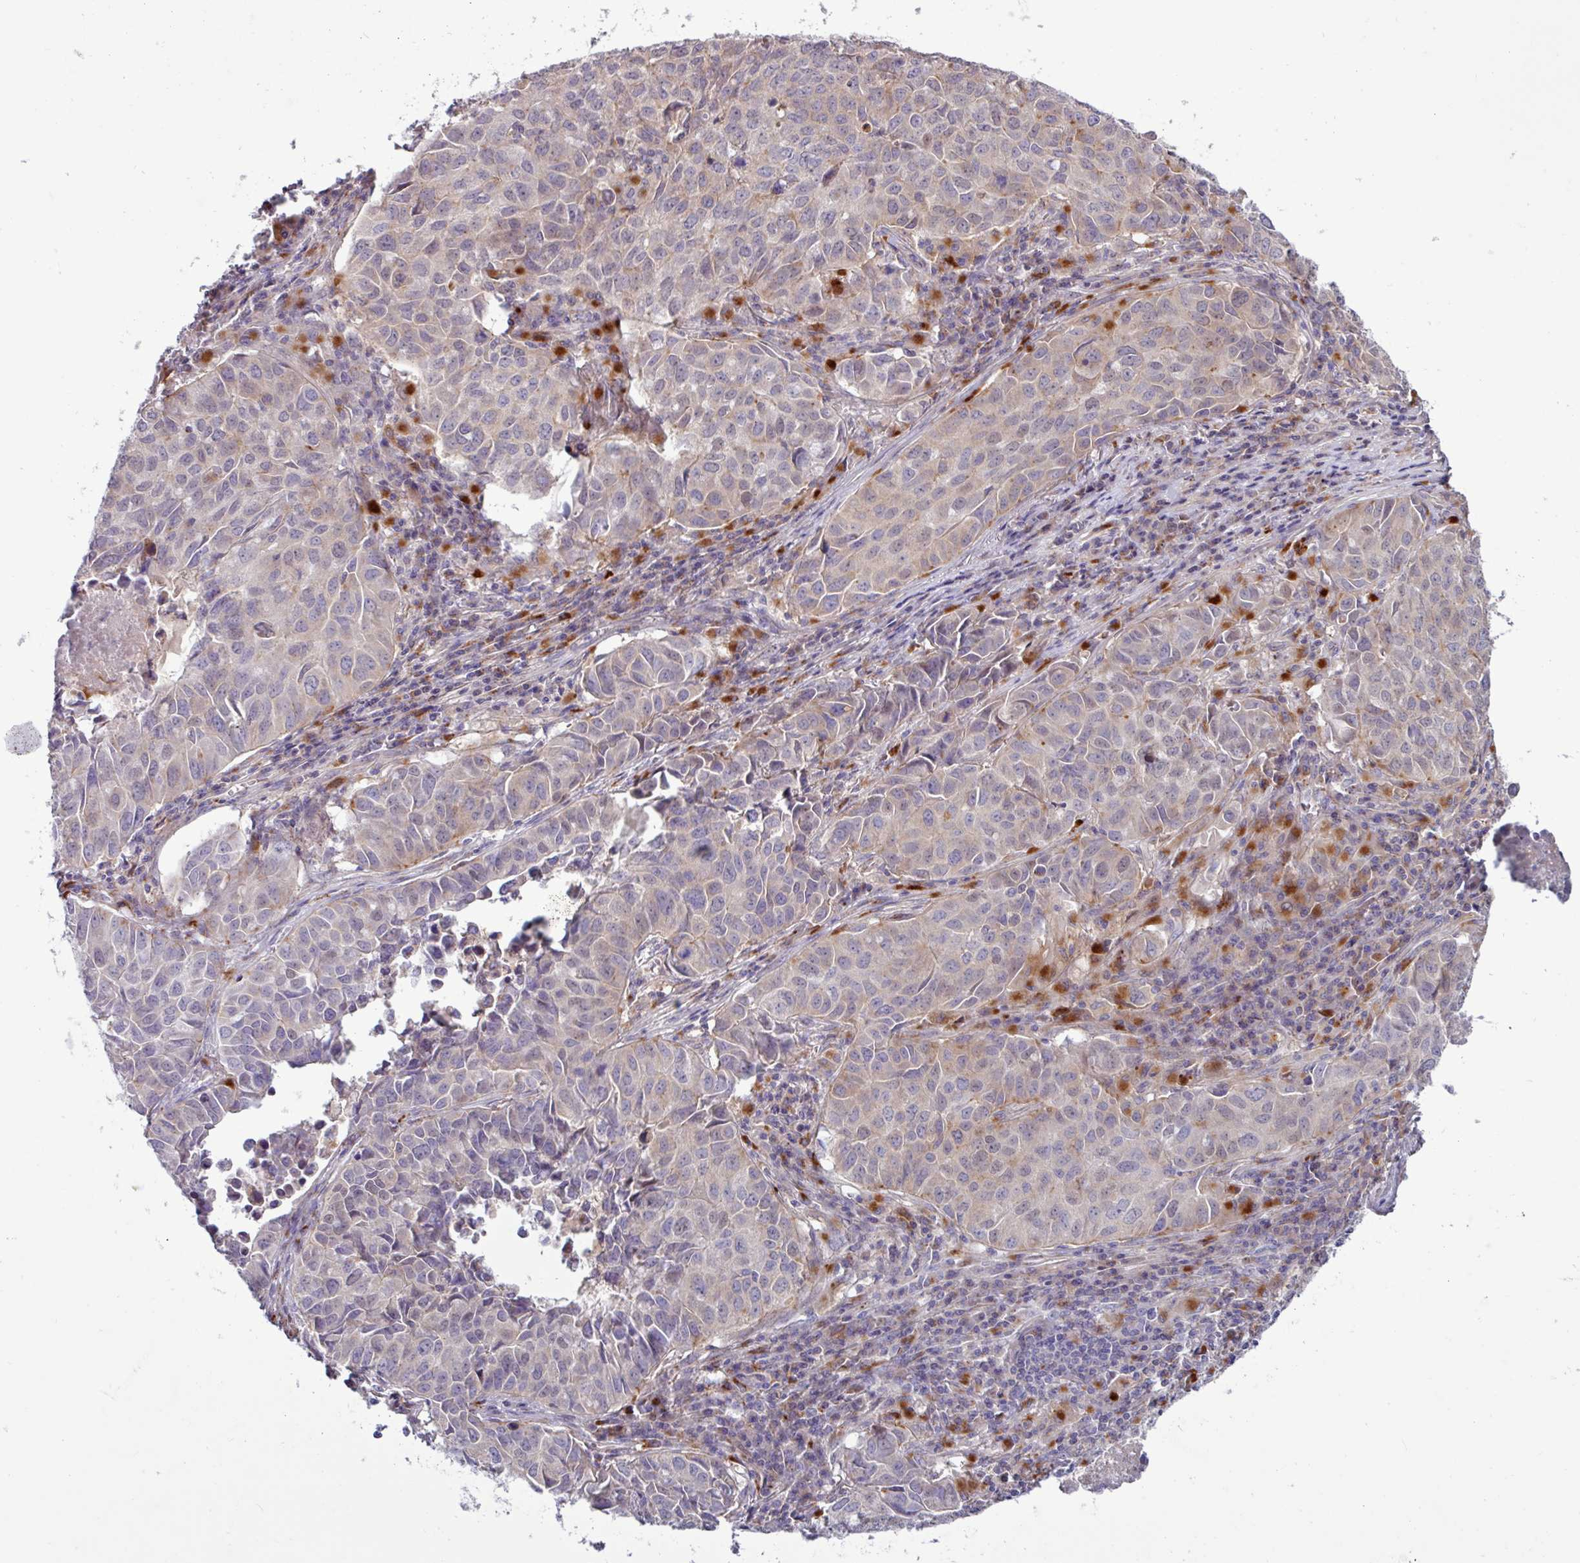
{"staining": {"intensity": "weak", "quantity": "<25%", "location": "cytoplasmic/membranous"}, "tissue": "lung cancer", "cell_type": "Tumor cells", "image_type": "cancer", "snomed": [{"axis": "morphology", "description": "Adenocarcinoma, NOS"}, {"axis": "topography", "description": "Lung"}], "caption": "An IHC histopathology image of lung adenocarcinoma is shown. There is no staining in tumor cells of lung adenocarcinoma. Nuclei are stained in blue.", "gene": "AMIGO2", "patient": {"sex": "female", "age": 50}}